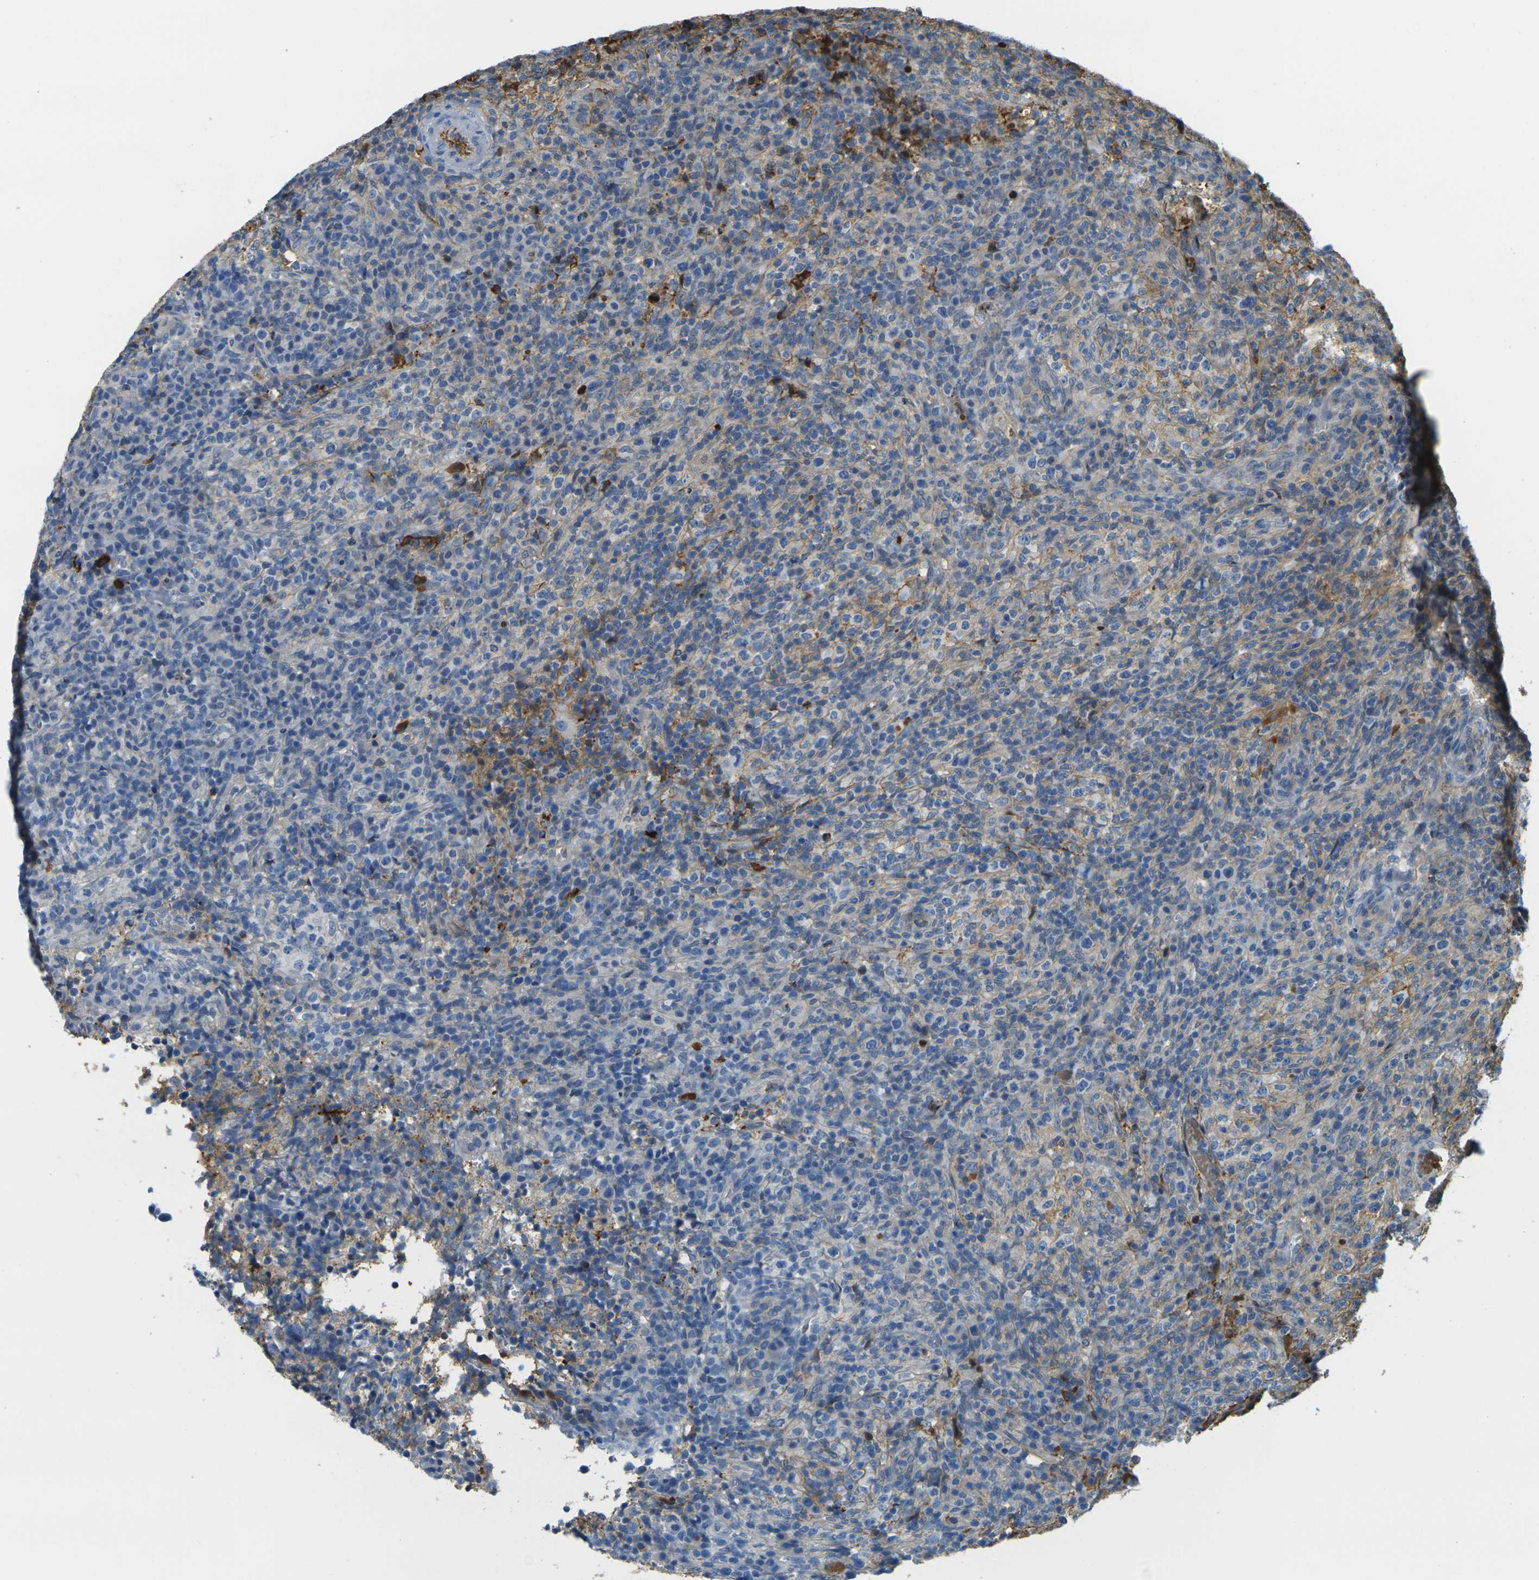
{"staining": {"intensity": "weak", "quantity": "<25%", "location": "cytoplasmic/membranous"}, "tissue": "lymphoma", "cell_type": "Tumor cells", "image_type": "cancer", "snomed": [{"axis": "morphology", "description": "Malignant lymphoma, non-Hodgkin's type, High grade"}, {"axis": "topography", "description": "Lymph node"}], "caption": "High power microscopy micrograph of an immunohistochemistry photomicrograph of lymphoma, revealing no significant positivity in tumor cells.", "gene": "PLCD1", "patient": {"sex": "female", "age": 76}}